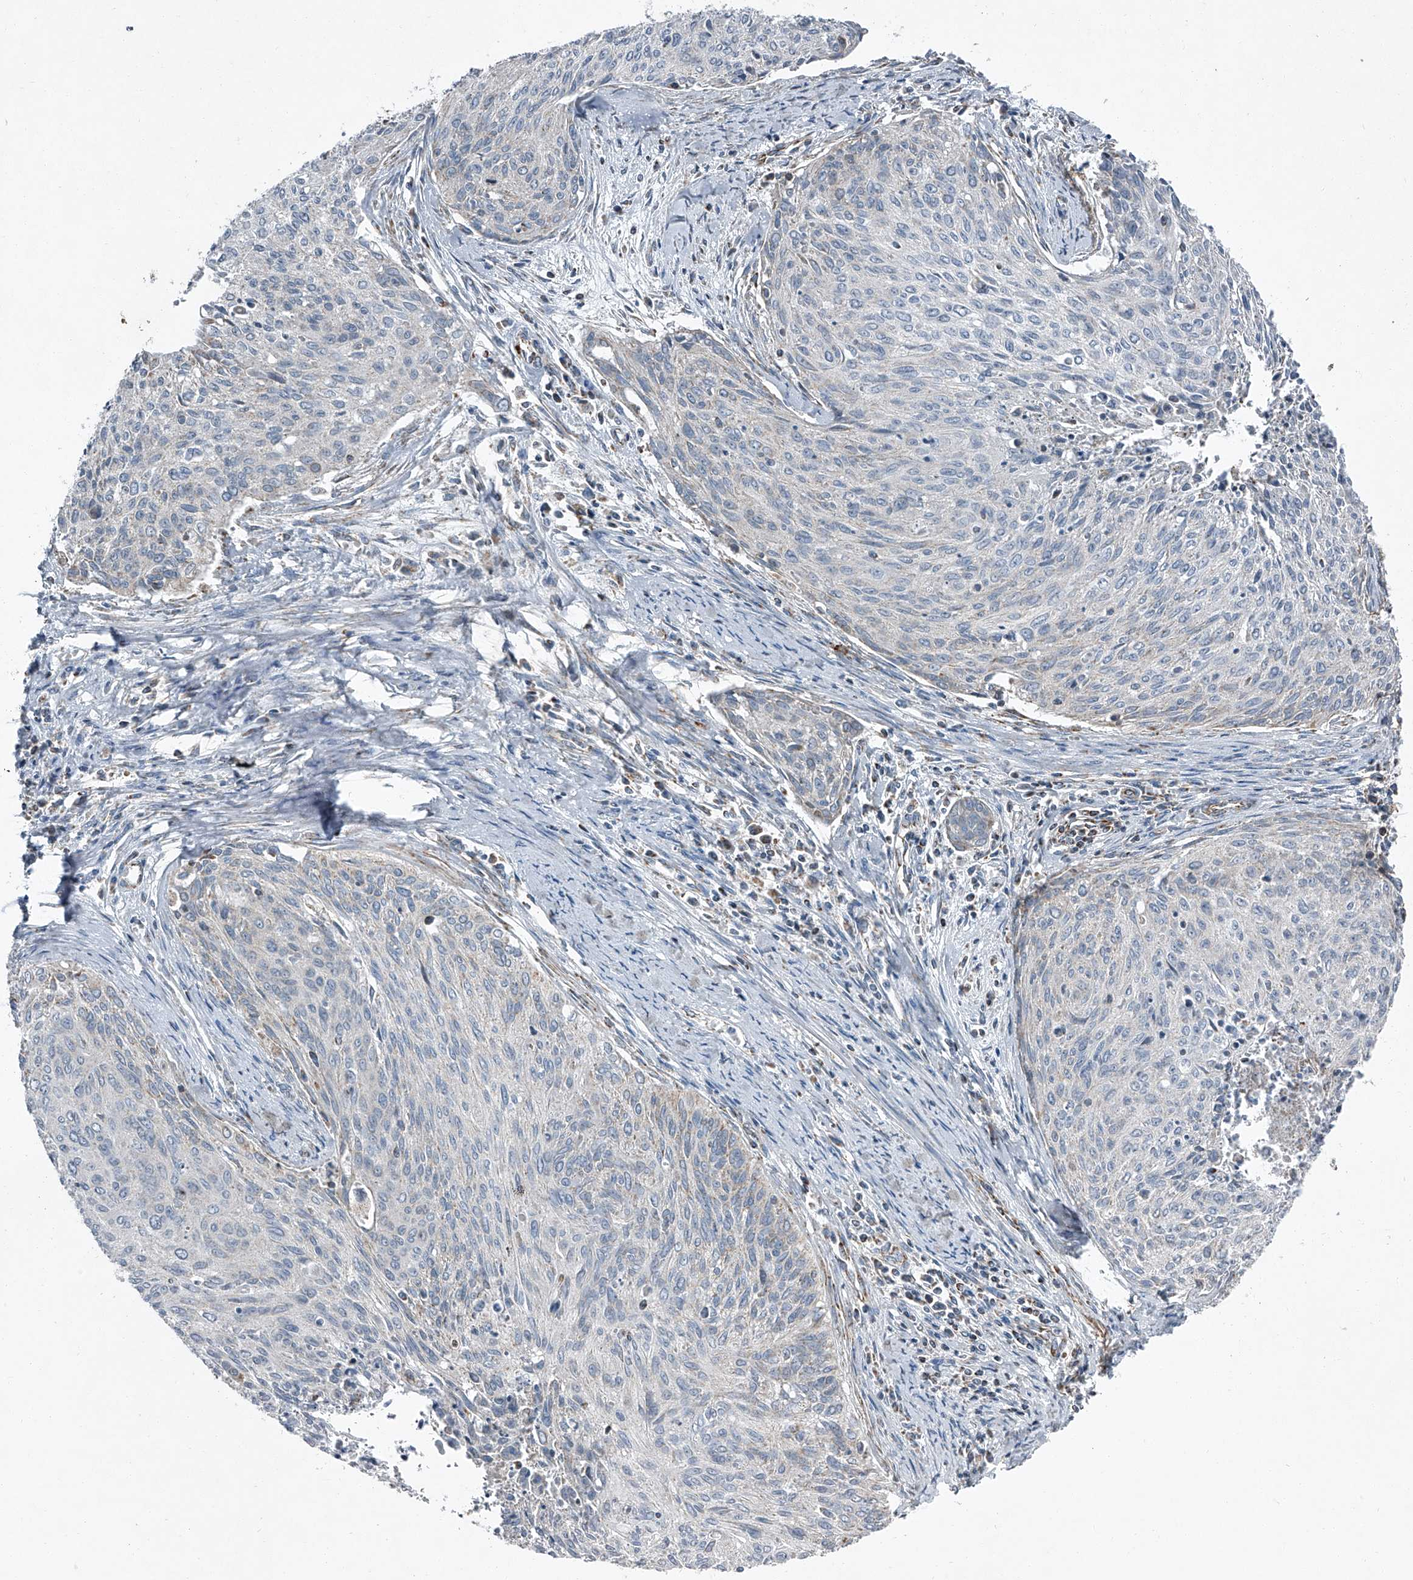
{"staining": {"intensity": "negative", "quantity": "none", "location": "none"}, "tissue": "cervical cancer", "cell_type": "Tumor cells", "image_type": "cancer", "snomed": [{"axis": "morphology", "description": "Squamous cell carcinoma, NOS"}, {"axis": "topography", "description": "Cervix"}], "caption": "An image of cervical squamous cell carcinoma stained for a protein displays no brown staining in tumor cells.", "gene": "CHRNA7", "patient": {"sex": "female", "age": 55}}